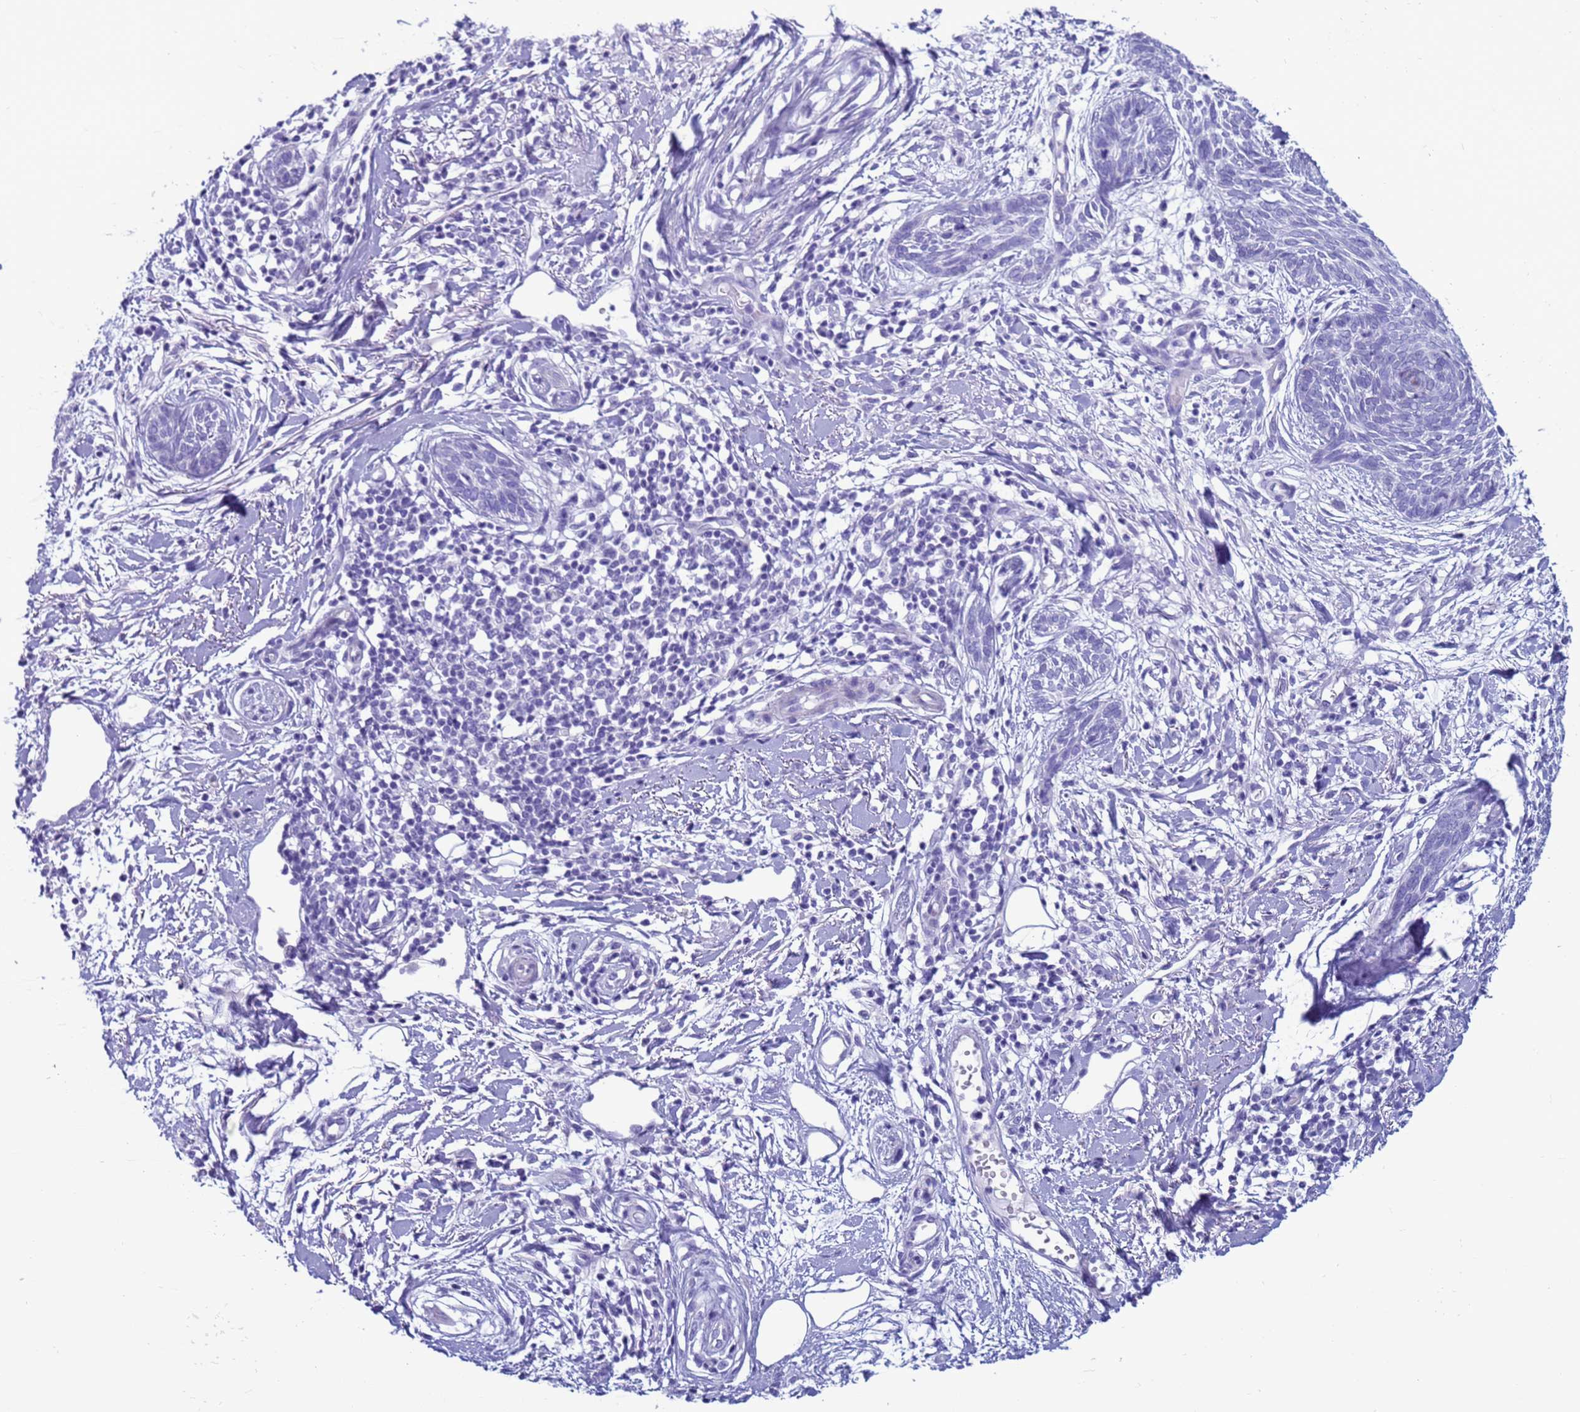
{"staining": {"intensity": "negative", "quantity": "none", "location": "none"}, "tissue": "skin cancer", "cell_type": "Tumor cells", "image_type": "cancer", "snomed": [{"axis": "morphology", "description": "Basal cell carcinoma"}, {"axis": "topography", "description": "Skin"}], "caption": "Immunohistochemistry (IHC) photomicrograph of neoplastic tissue: basal cell carcinoma (skin) stained with DAB displays no significant protein staining in tumor cells.", "gene": "CST4", "patient": {"sex": "female", "age": 81}}